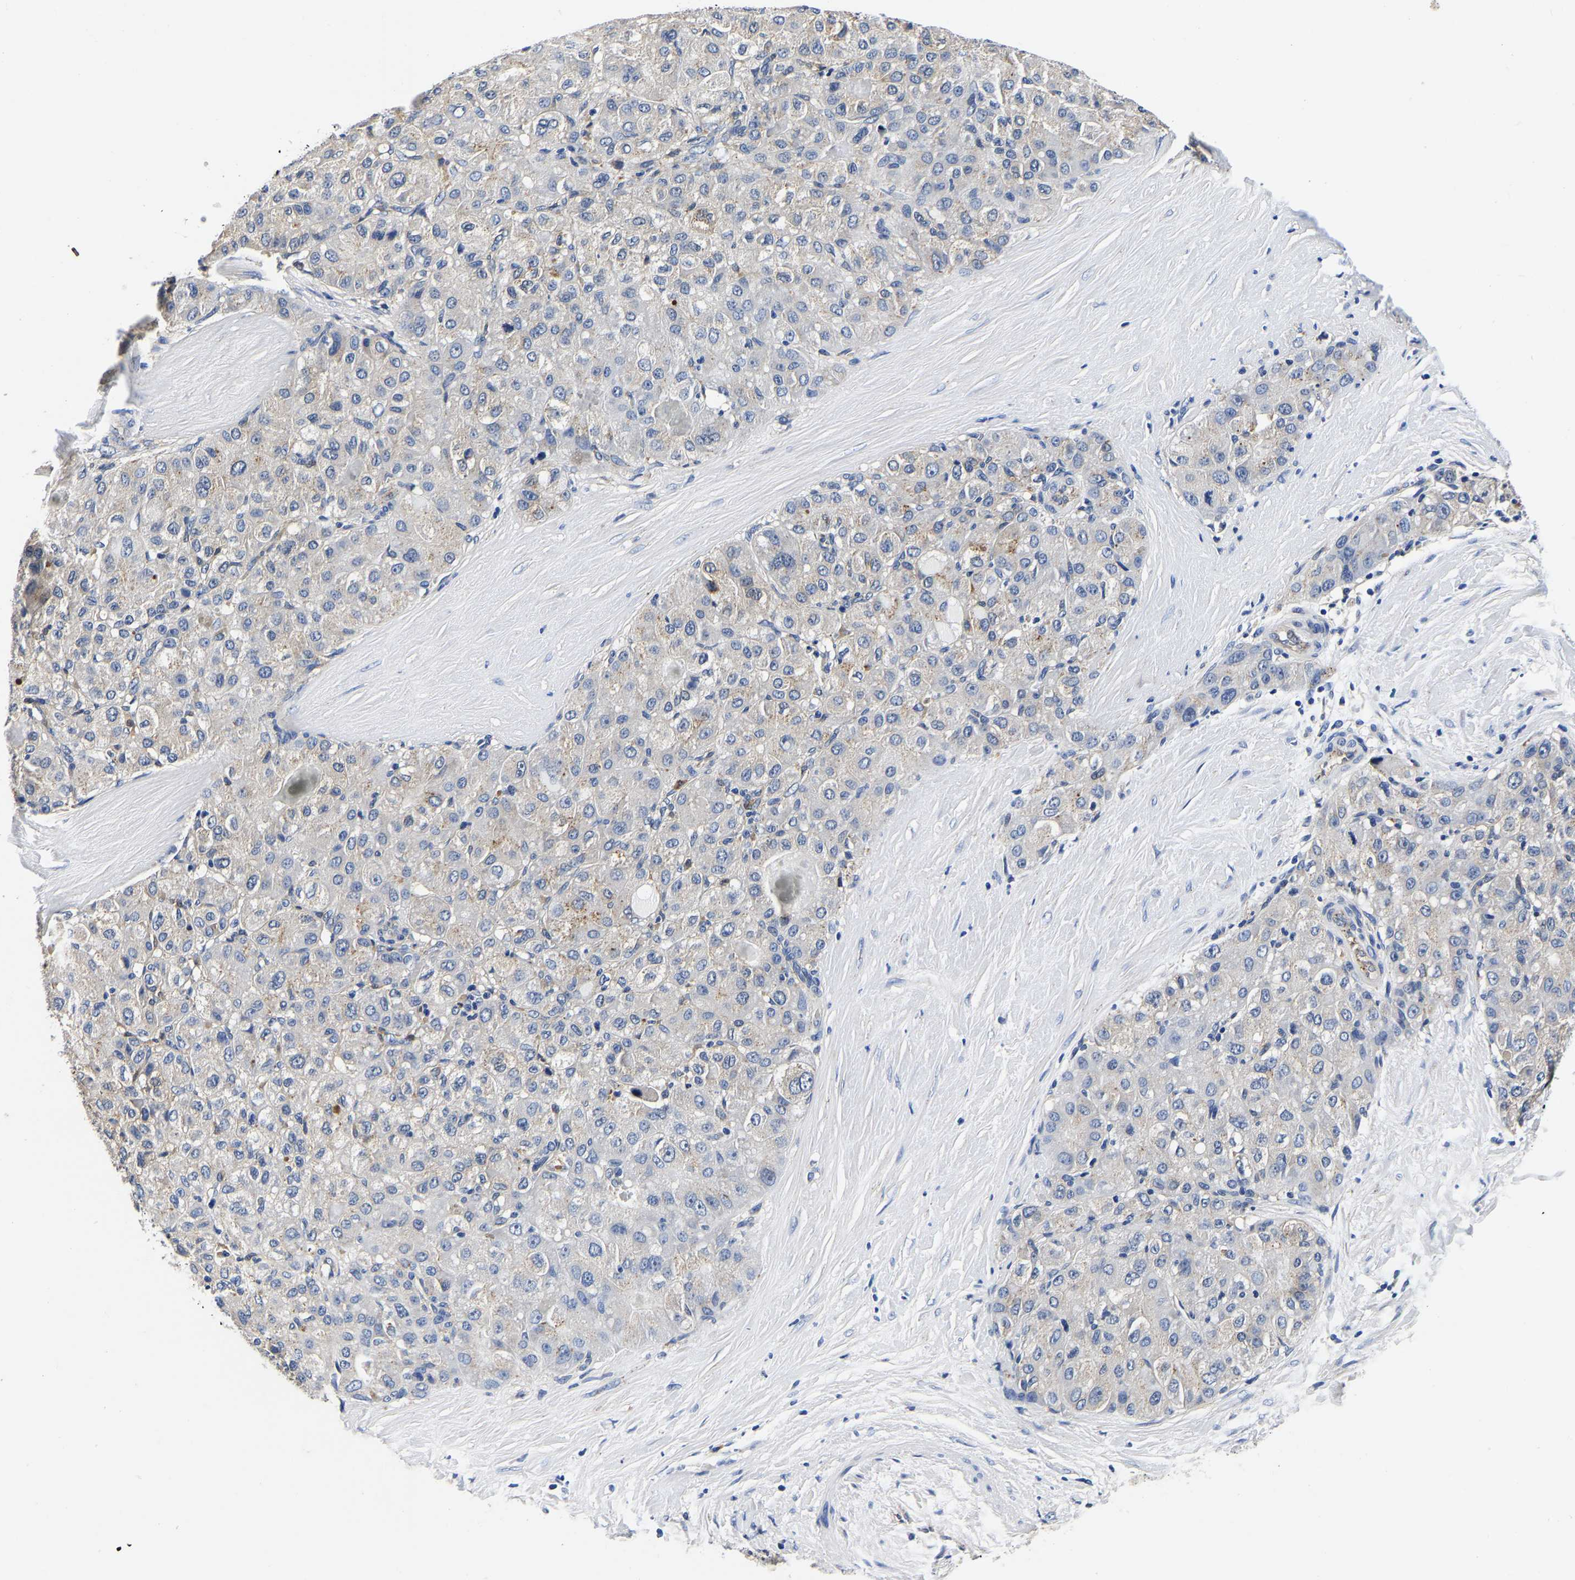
{"staining": {"intensity": "moderate", "quantity": "25%-75%", "location": "cytoplasmic/membranous"}, "tissue": "liver cancer", "cell_type": "Tumor cells", "image_type": "cancer", "snomed": [{"axis": "morphology", "description": "Cholangiocarcinoma"}, {"axis": "topography", "description": "Liver"}], "caption": "This is an image of immunohistochemistry (IHC) staining of cholangiocarcinoma (liver), which shows moderate staining in the cytoplasmic/membranous of tumor cells.", "gene": "GRN", "patient": {"sex": "male", "age": 50}}